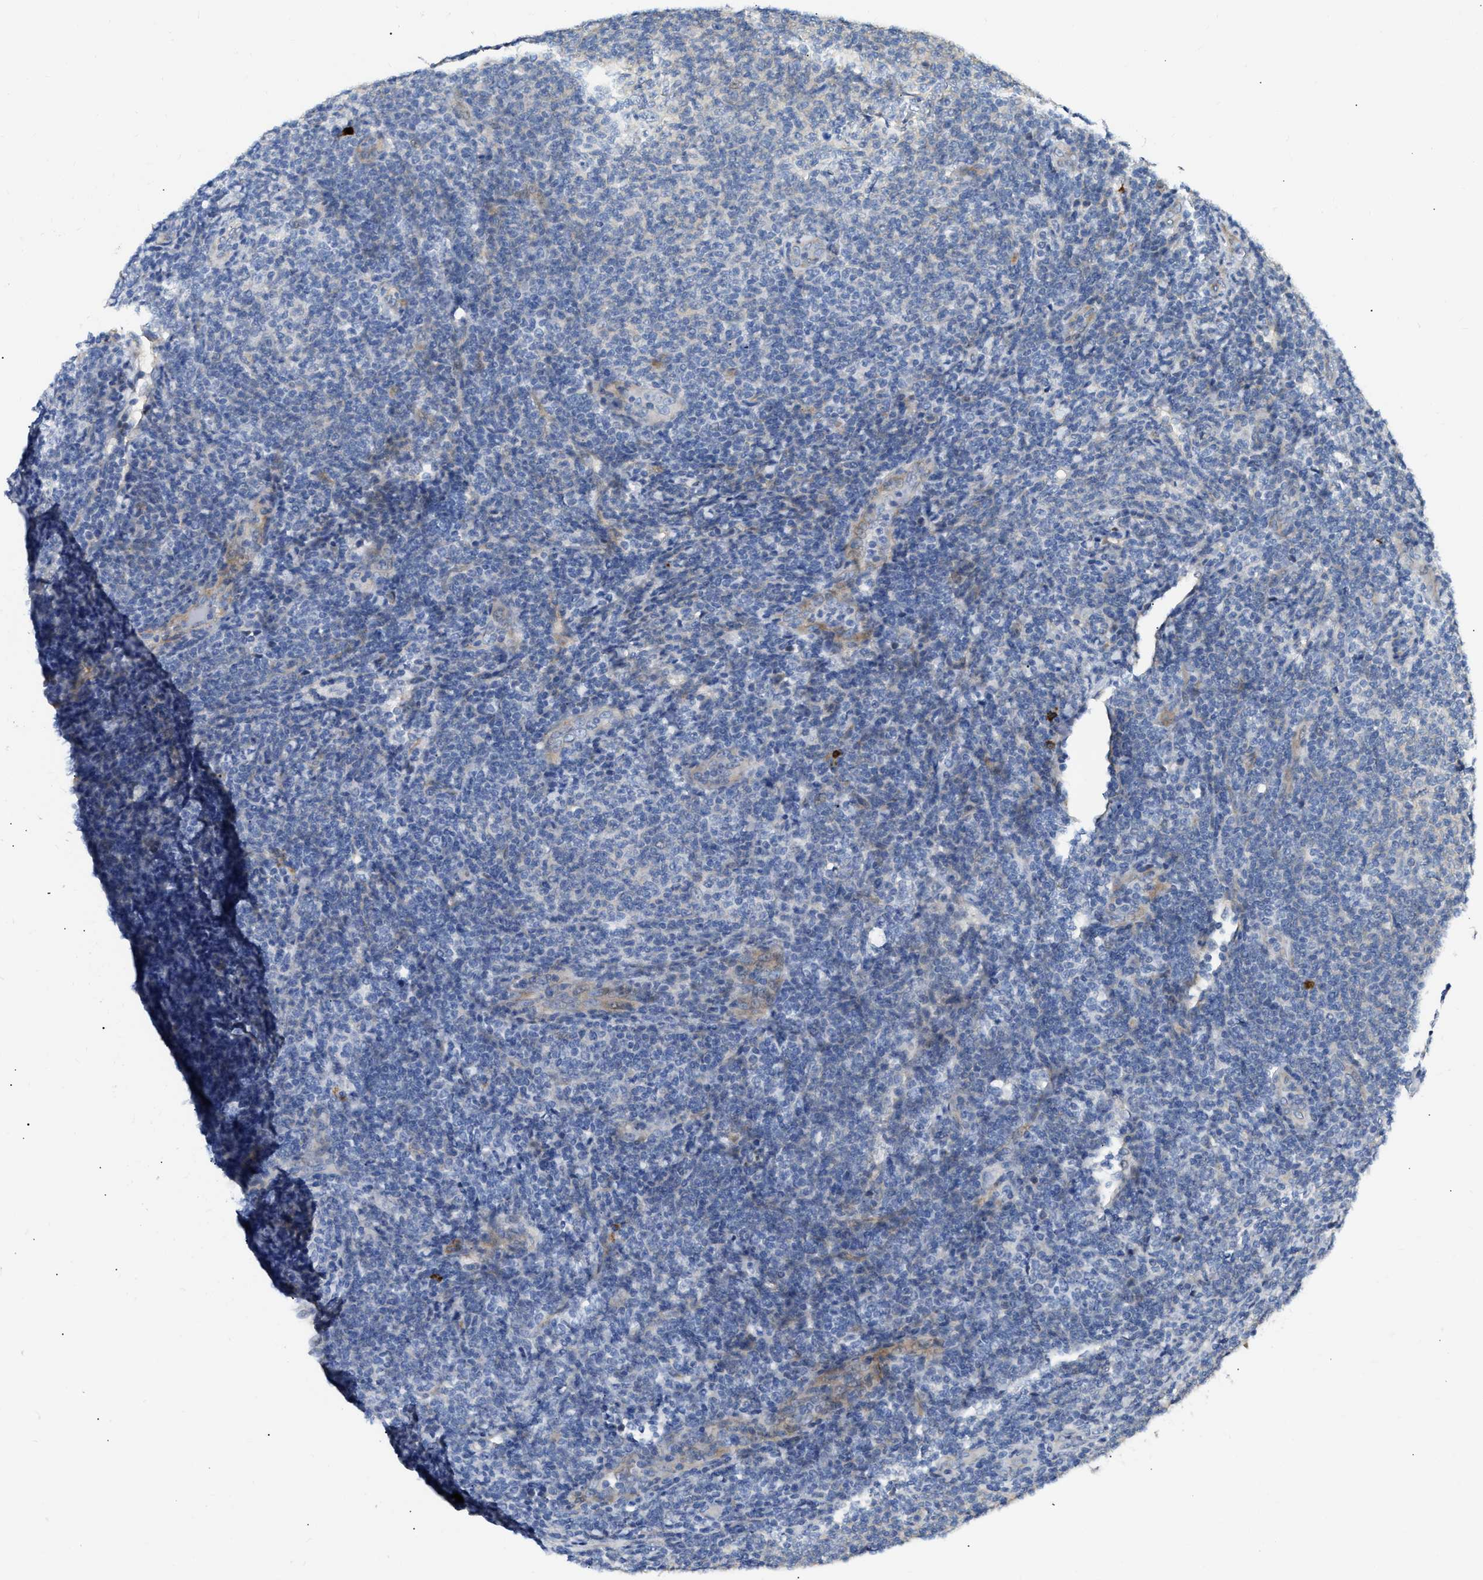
{"staining": {"intensity": "negative", "quantity": "none", "location": "none"}, "tissue": "lymphoma", "cell_type": "Tumor cells", "image_type": "cancer", "snomed": [{"axis": "morphology", "description": "Malignant lymphoma, non-Hodgkin's type, Low grade"}, {"axis": "topography", "description": "Lymph node"}], "caption": "Protein analysis of malignant lymphoma, non-Hodgkin's type (low-grade) exhibits no significant positivity in tumor cells.", "gene": "FHL1", "patient": {"sex": "male", "age": 66}}